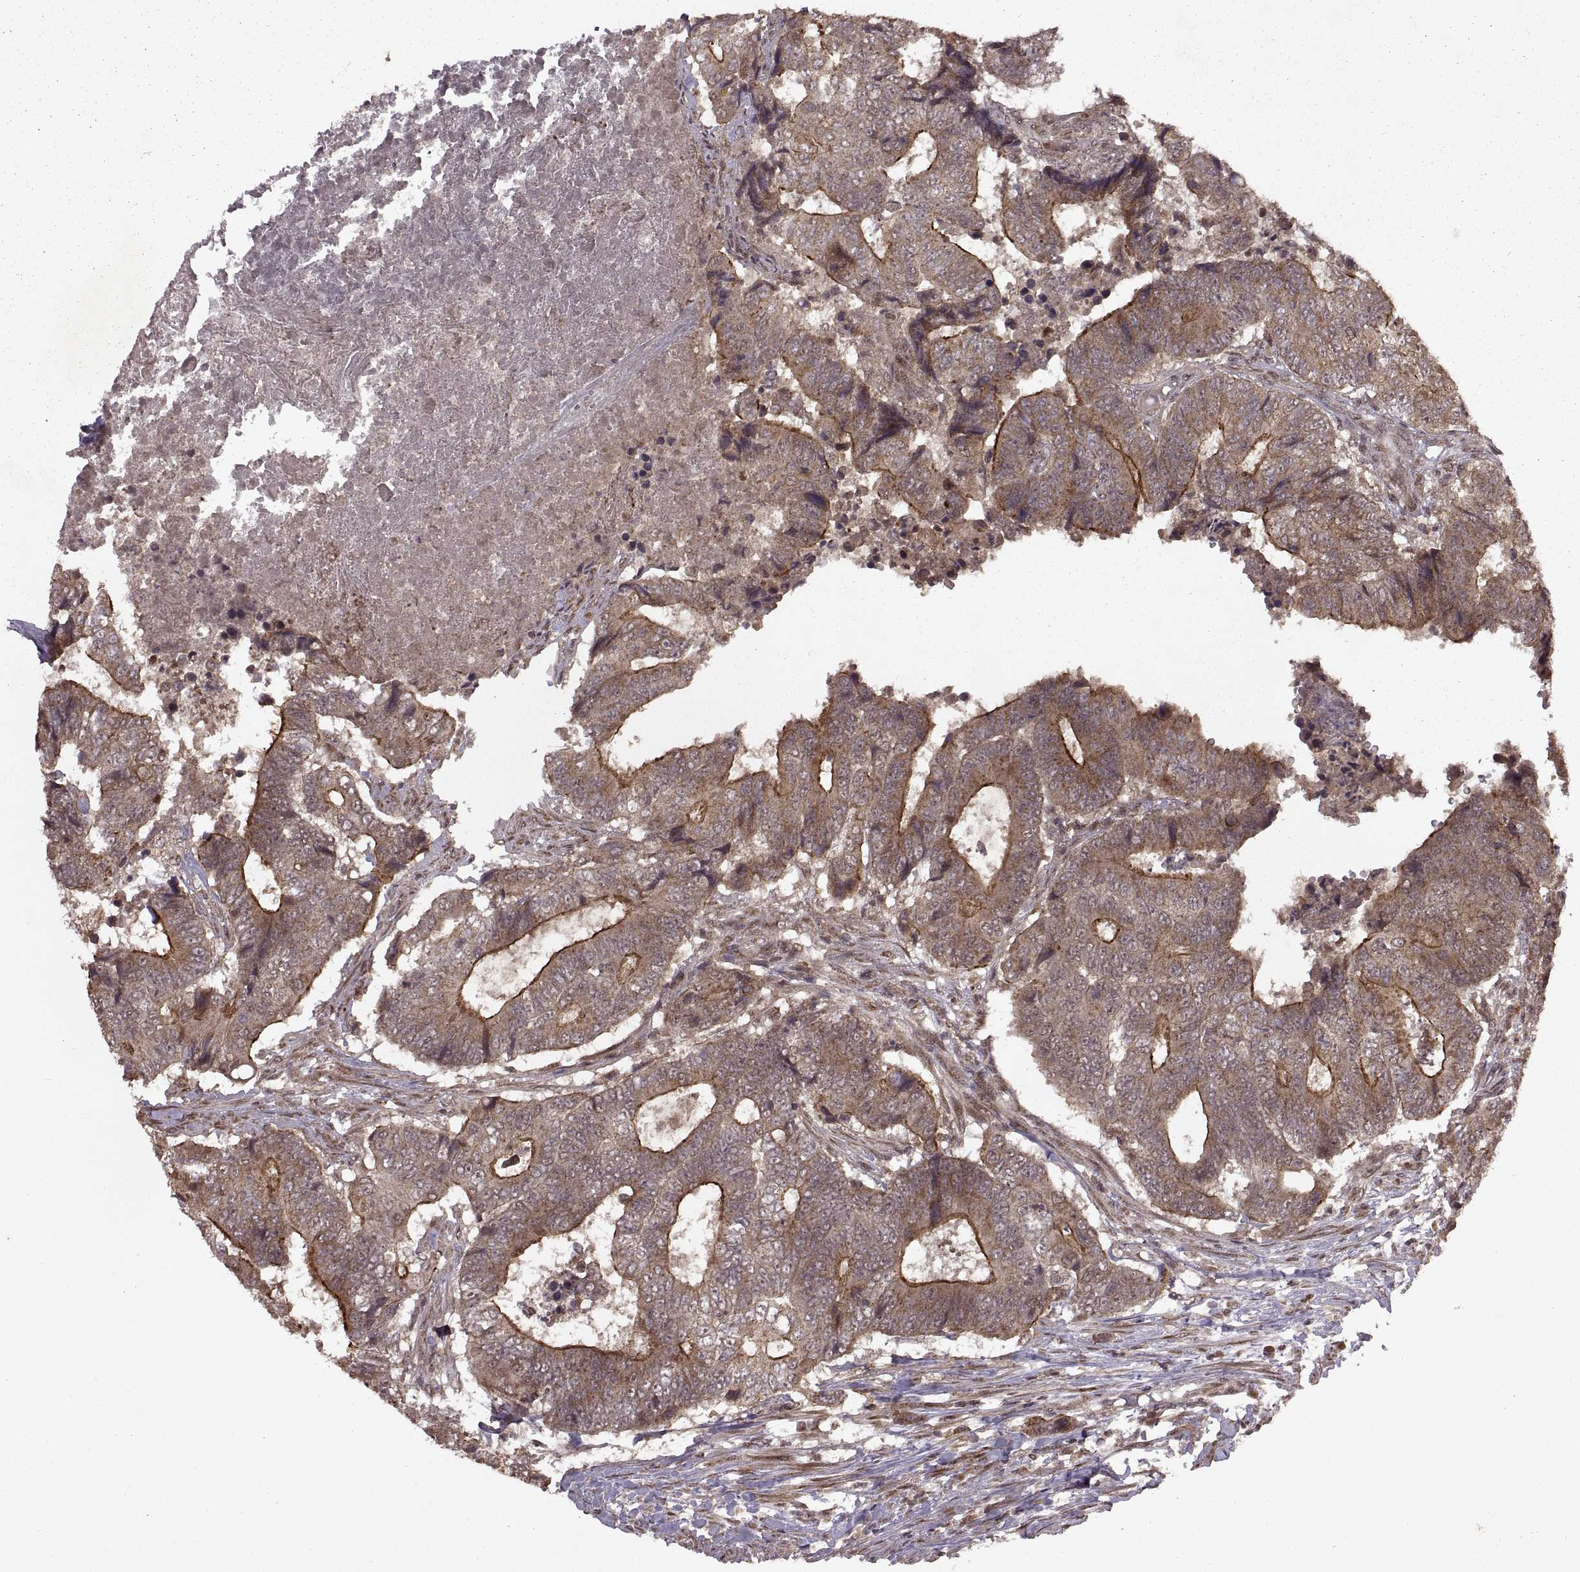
{"staining": {"intensity": "strong", "quantity": "25%-75%", "location": "cytoplasmic/membranous"}, "tissue": "colorectal cancer", "cell_type": "Tumor cells", "image_type": "cancer", "snomed": [{"axis": "morphology", "description": "Adenocarcinoma, NOS"}, {"axis": "topography", "description": "Colon"}], "caption": "This micrograph displays immunohistochemistry staining of human colorectal cancer, with high strong cytoplasmic/membranous positivity in about 25%-75% of tumor cells.", "gene": "PTOV1", "patient": {"sex": "female", "age": 48}}